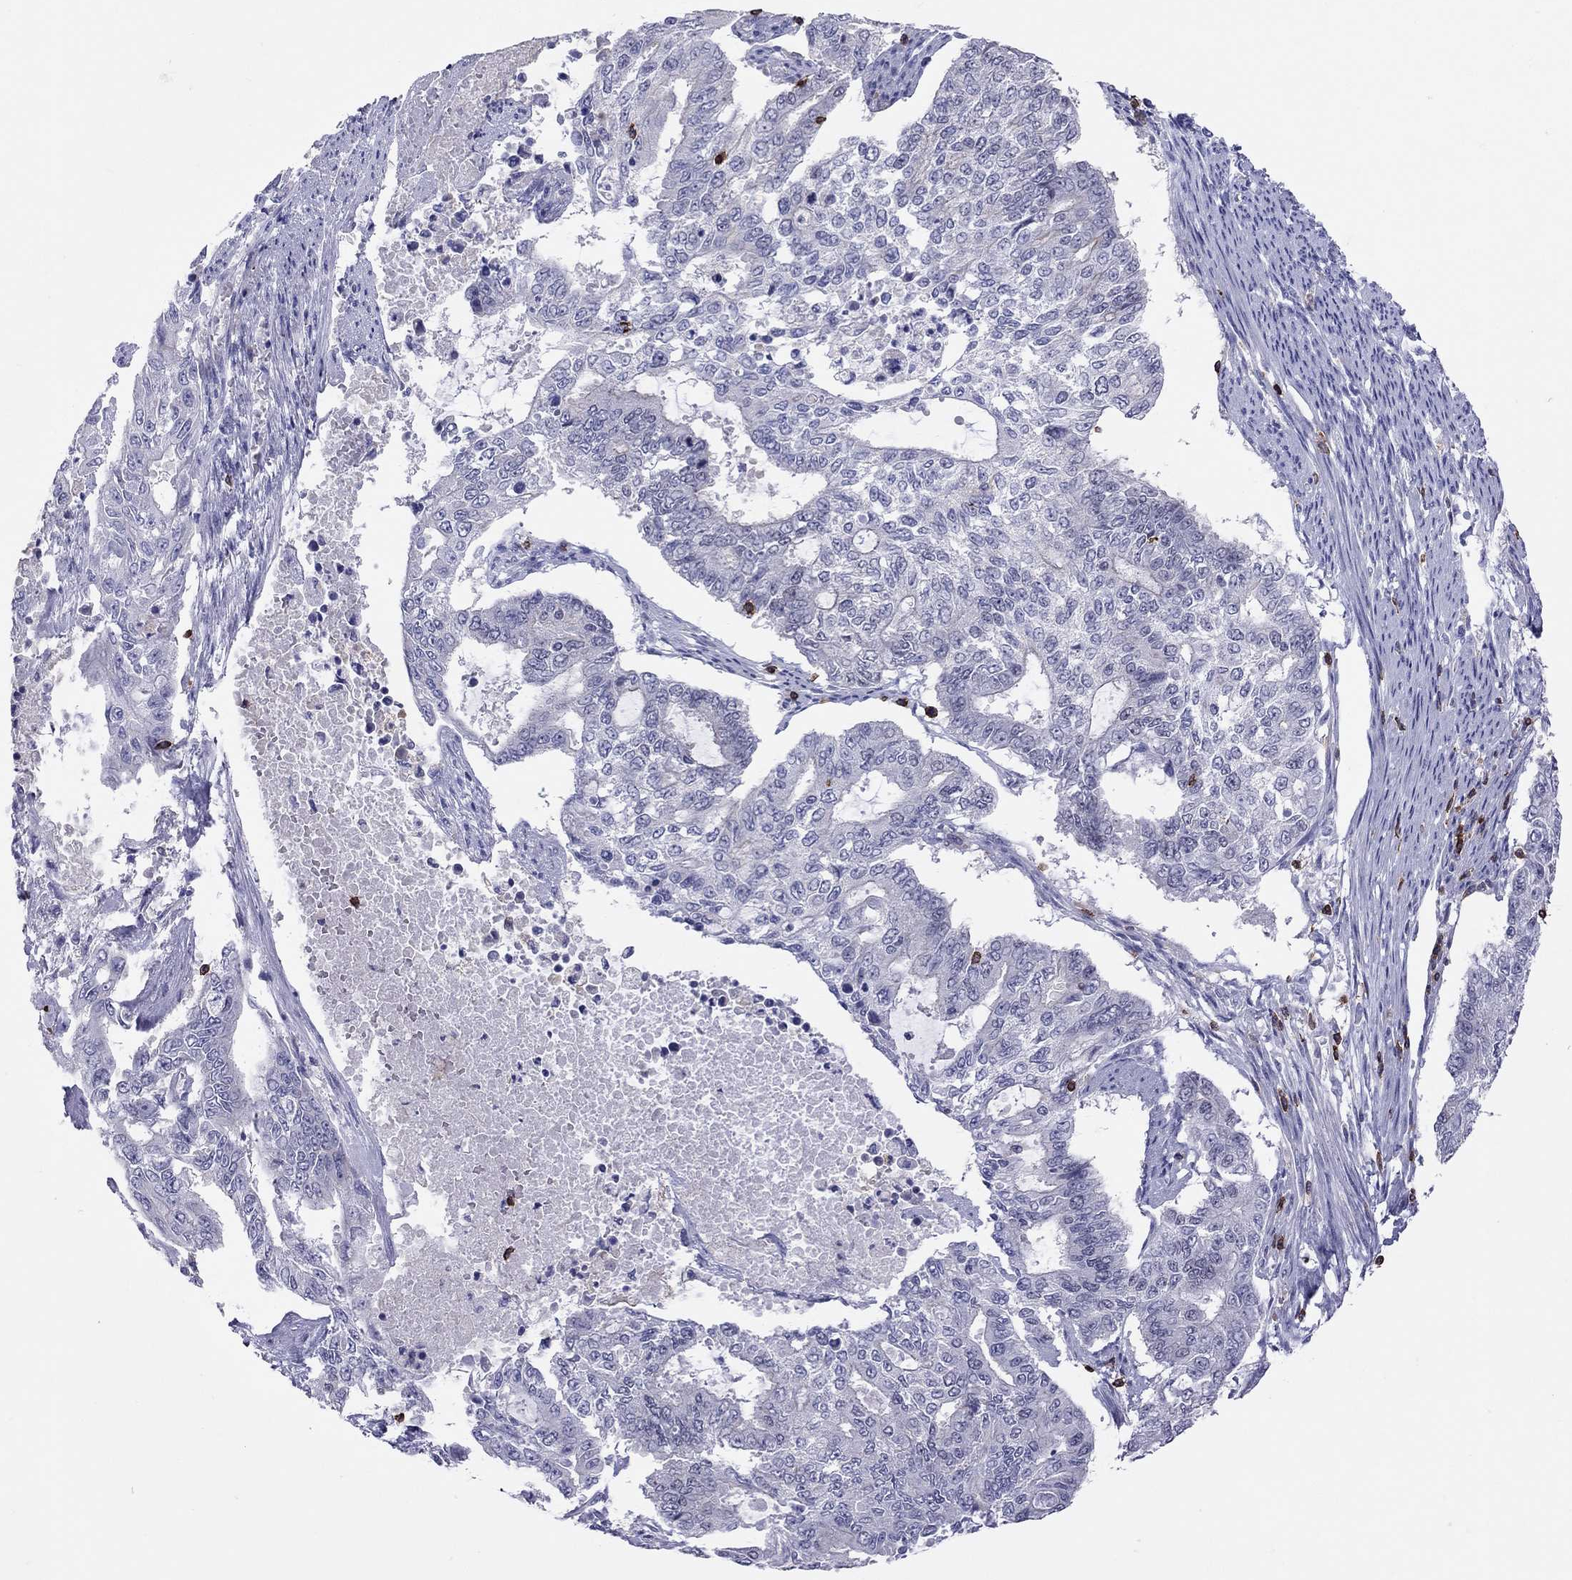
{"staining": {"intensity": "negative", "quantity": "none", "location": "none"}, "tissue": "endometrial cancer", "cell_type": "Tumor cells", "image_type": "cancer", "snomed": [{"axis": "morphology", "description": "Adenocarcinoma, NOS"}, {"axis": "topography", "description": "Uterus"}], "caption": "A micrograph of human endometrial cancer (adenocarcinoma) is negative for staining in tumor cells.", "gene": "MND1", "patient": {"sex": "female", "age": 59}}